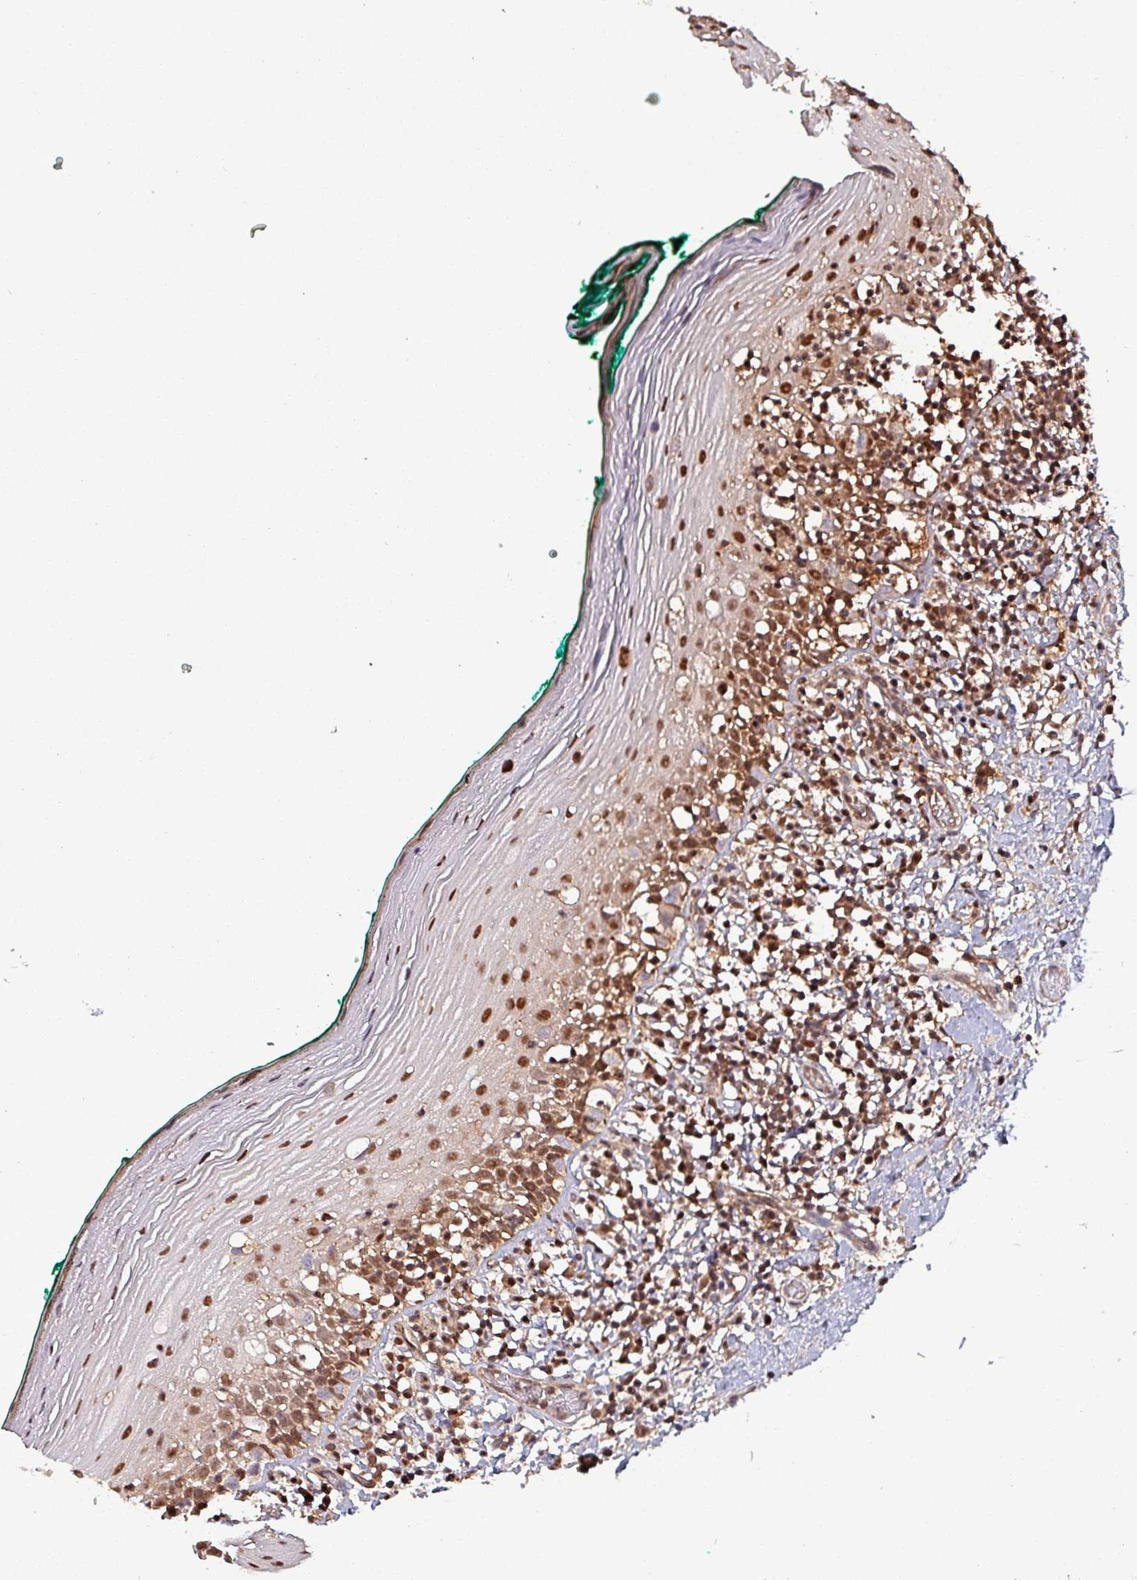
{"staining": {"intensity": "strong", "quantity": "25%-75%", "location": "cytoplasmic/membranous,nuclear"}, "tissue": "oral mucosa", "cell_type": "Squamous epithelial cells", "image_type": "normal", "snomed": [{"axis": "morphology", "description": "Normal tissue, NOS"}, {"axis": "topography", "description": "Oral tissue"}], "caption": "An image showing strong cytoplasmic/membranous,nuclear expression in approximately 25%-75% of squamous epithelial cells in normal oral mucosa, as visualized by brown immunohistochemical staining.", "gene": "PSMB8", "patient": {"sex": "female", "age": 83}}